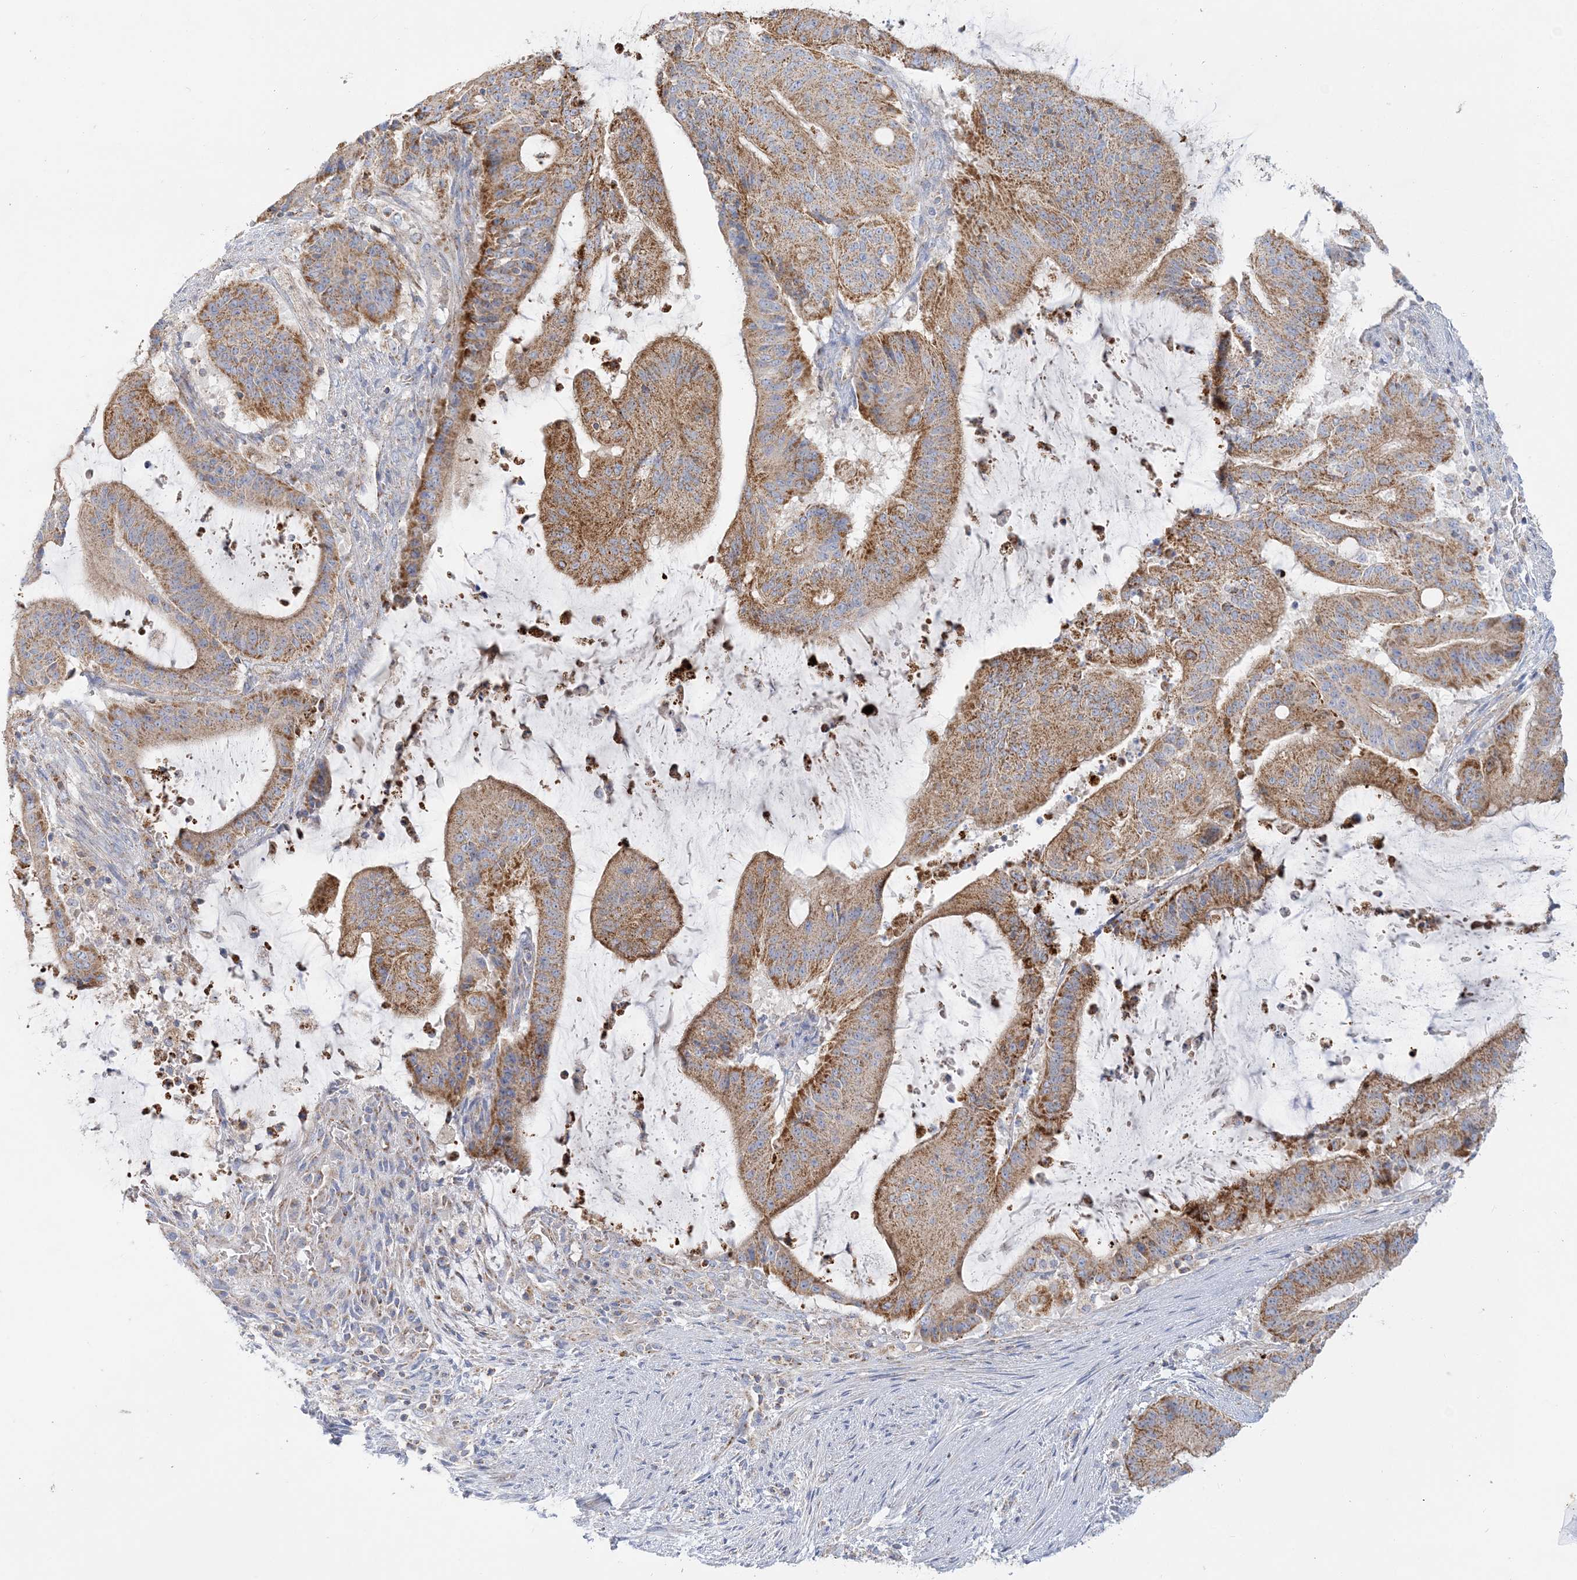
{"staining": {"intensity": "moderate", "quantity": ">75%", "location": "cytoplasmic/membranous"}, "tissue": "liver cancer", "cell_type": "Tumor cells", "image_type": "cancer", "snomed": [{"axis": "morphology", "description": "Normal tissue, NOS"}, {"axis": "morphology", "description": "Cholangiocarcinoma"}, {"axis": "topography", "description": "Liver"}, {"axis": "topography", "description": "Peripheral nerve tissue"}], "caption": "High-magnification brightfield microscopy of liver cholangiocarcinoma stained with DAB (3,3'-diaminobenzidine) (brown) and counterstained with hematoxylin (blue). tumor cells exhibit moderate cytoplasmic/membranous positivity is appreciated in approximately>75% of cells.", "gene": "TBC1D14", "patient": {"sex": "female", "age": 73}}